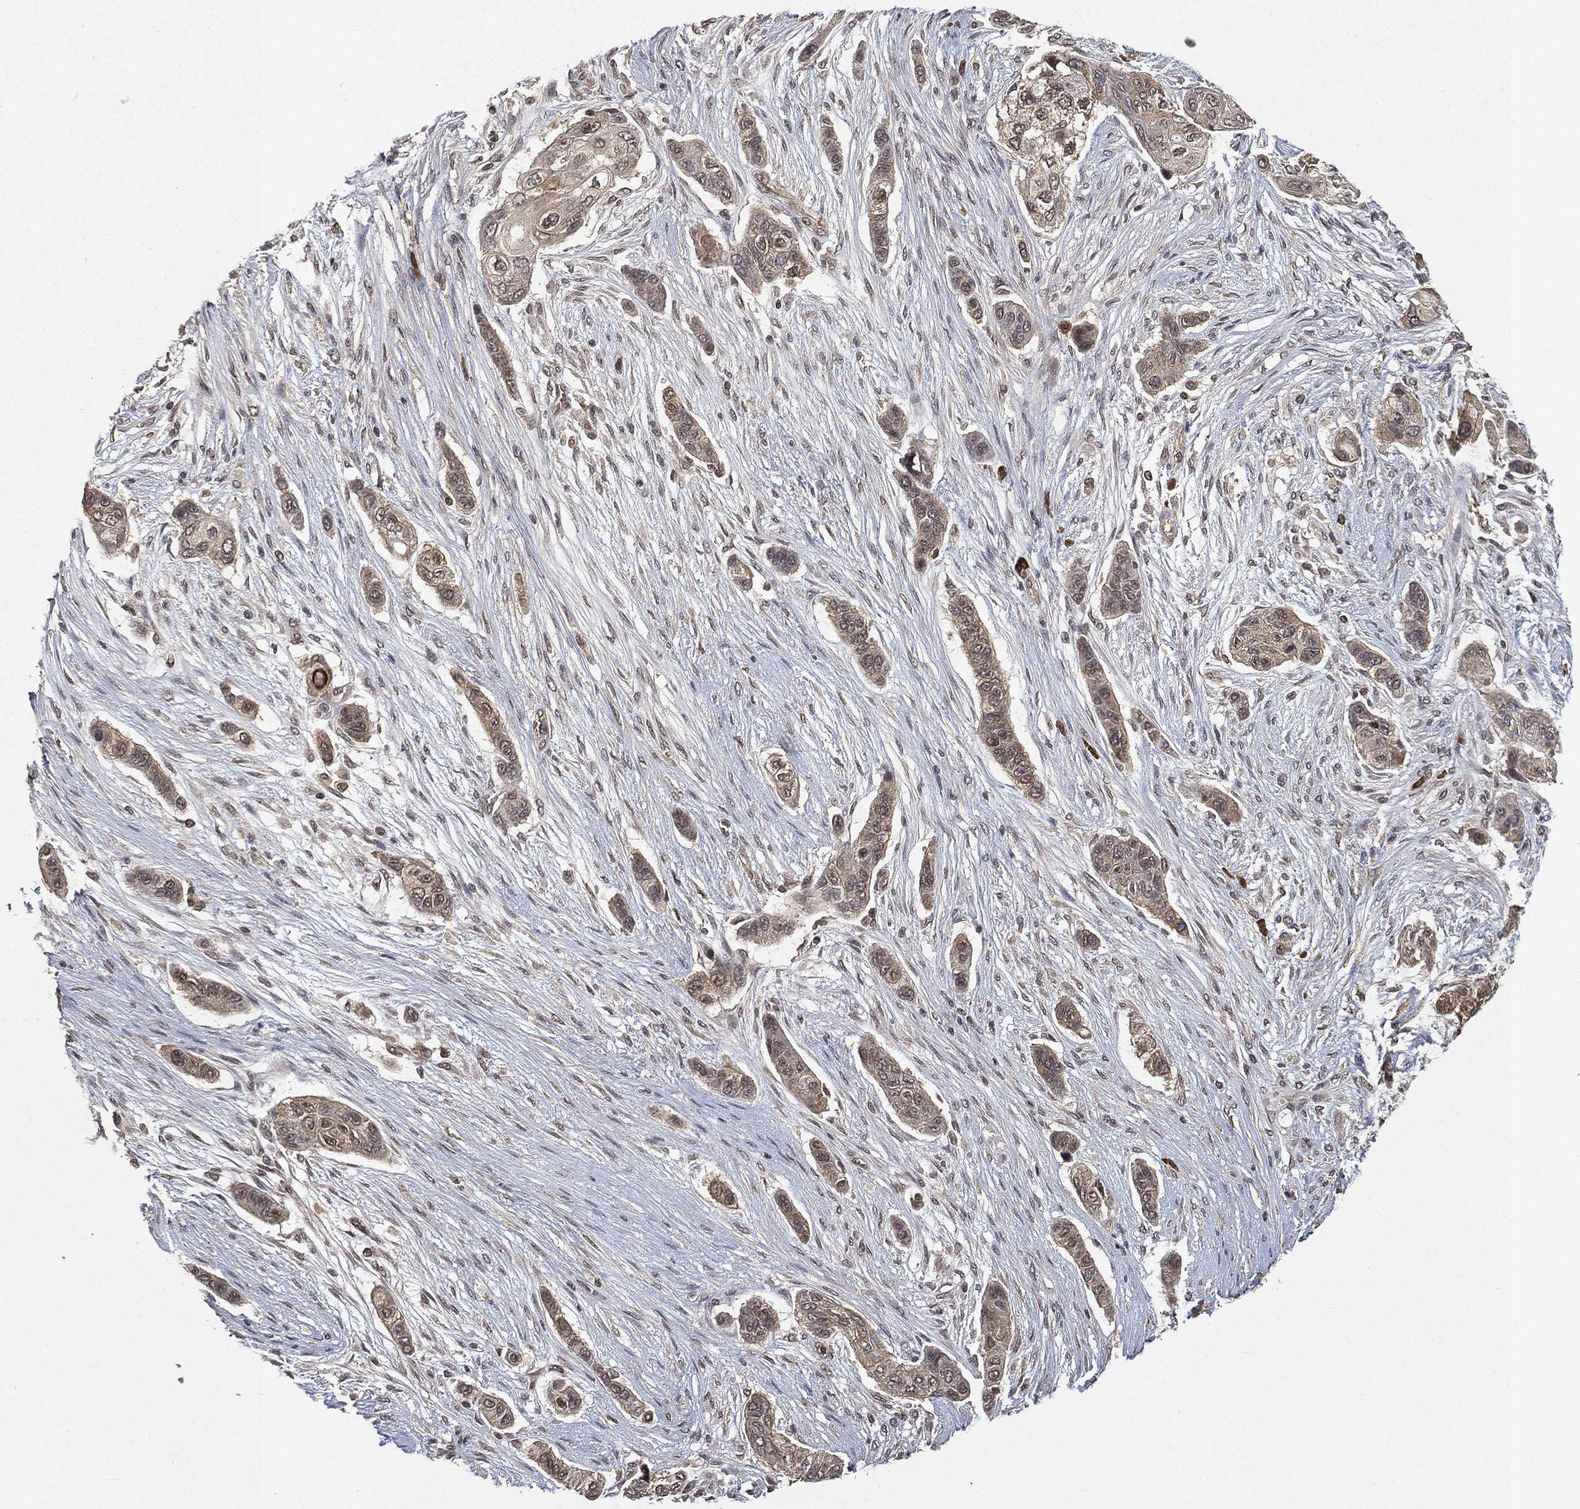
{"staining": {"intensity": "weak", "quantity": "25%-75%", "location": "cytoplasmic/membranous"}, "tissue": "lung cancer", "cell_type": "Tumor cells", "image_type": "cancer", "snomed": [{"axis": "morphology", "description": "Squamous cell carcinoma, NOS"}, {"axis": "topography", "description": "Lung"}], "caption": "Lung squamous cell carcinoma stained with a brown dye exhibits weak cytoplasmic/membranous positive staining in approximately 25%-75% of tumor cells.", "gene": "UBA5", "patient": {"sex": "male", "age": 69}}